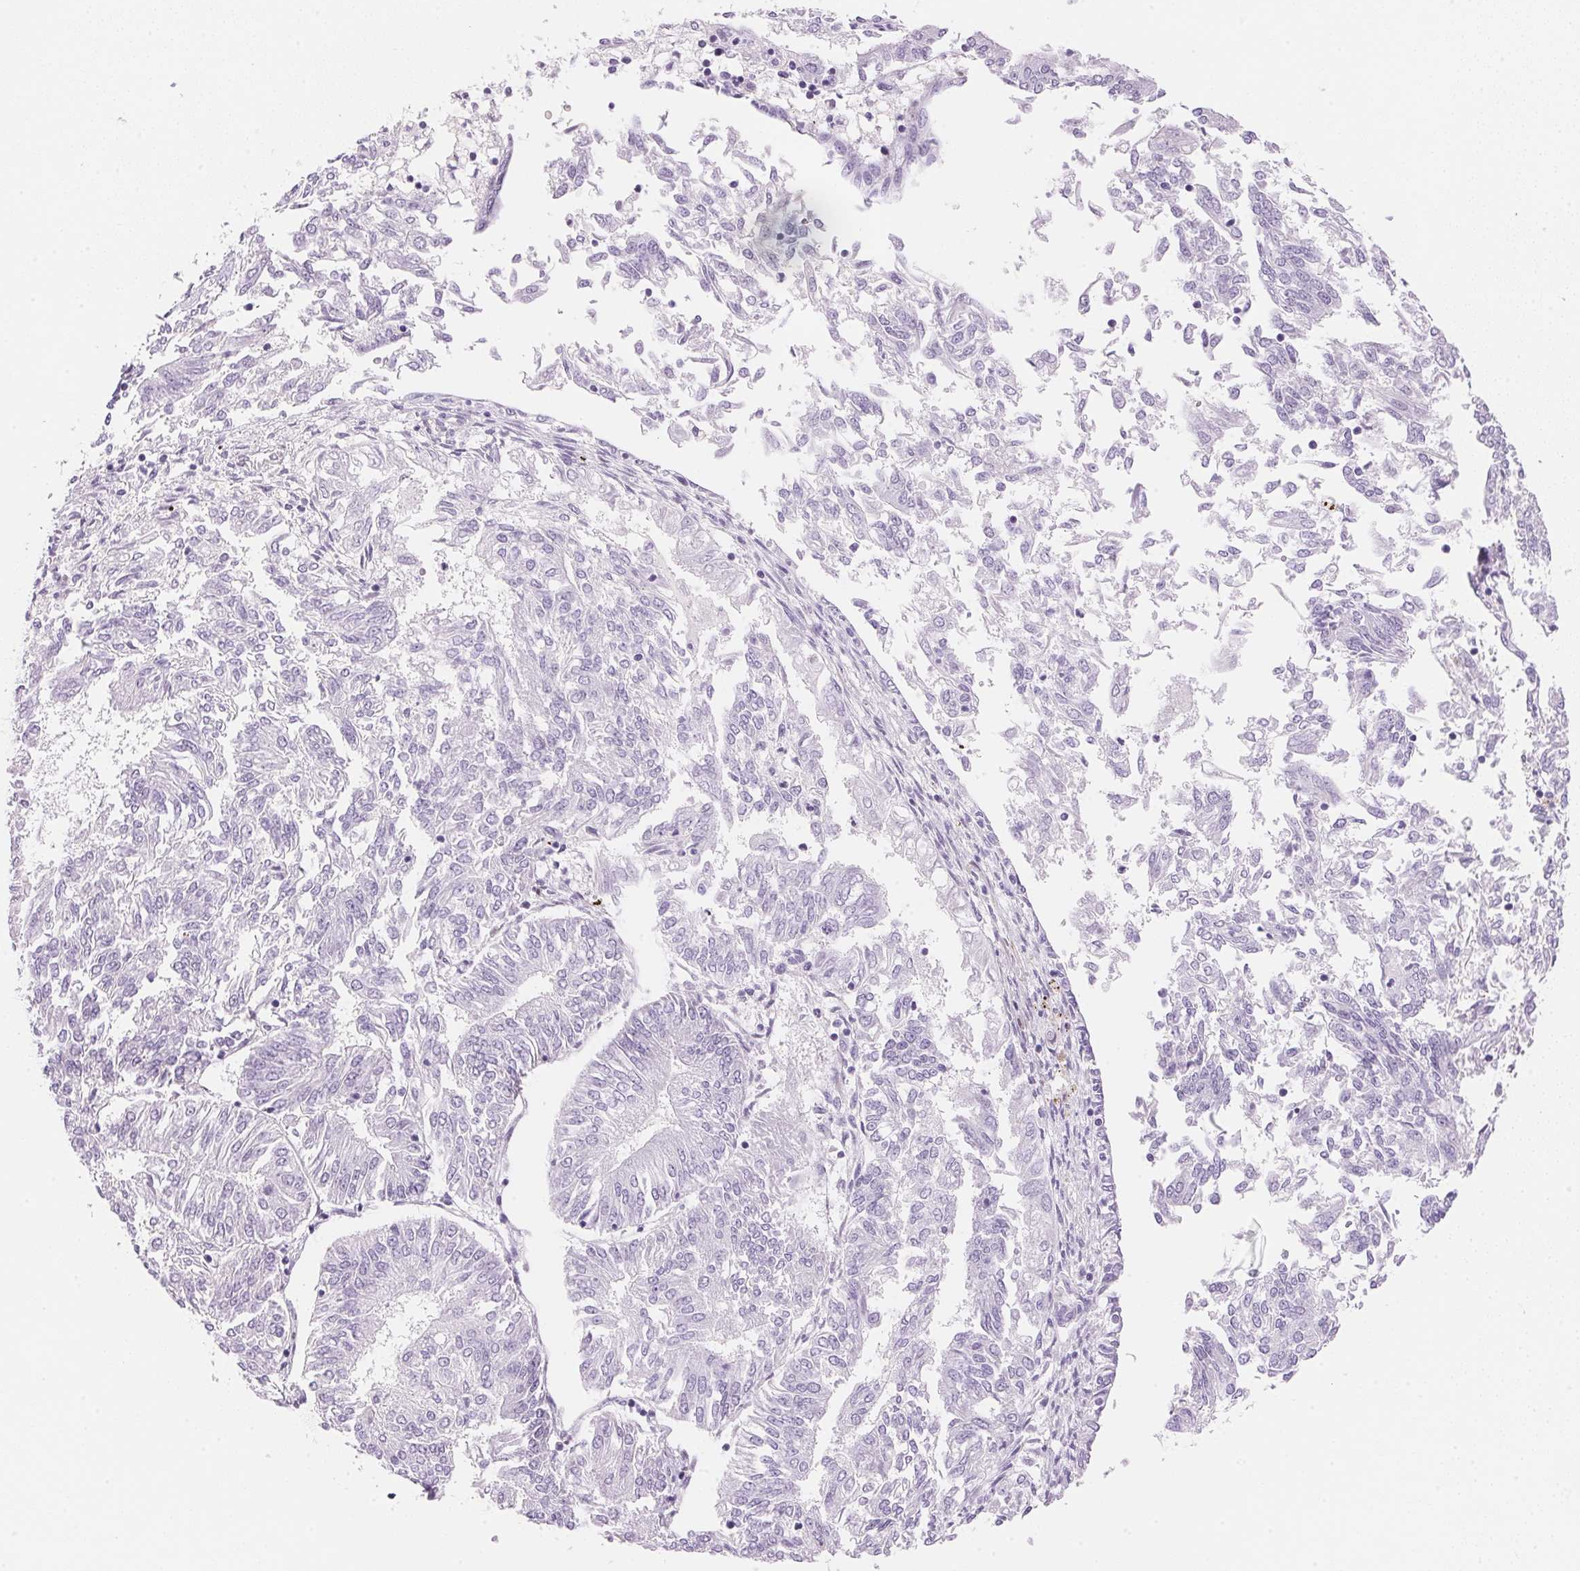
{"staining": {"intensity": "negative", "quantity": "none", "location": "none"}, "tissue": "endometrial cancer", "cell_type": "Tumor cells", "image_type": "cancer", "snomed": [{"axis": "morphology", "description": "Adenocarcinoma, NOS"}, {"axis": "topography", "description": "Endometrium"}], "caption": "A high-resolution histopathology image shows immunohistochemistry (IHC) staining of endometrial adenocarcinoma, which exhibits no significant staining in tumor cells.", "gene": "SMTN", "patient": {"sex": "female", "age": 58}}